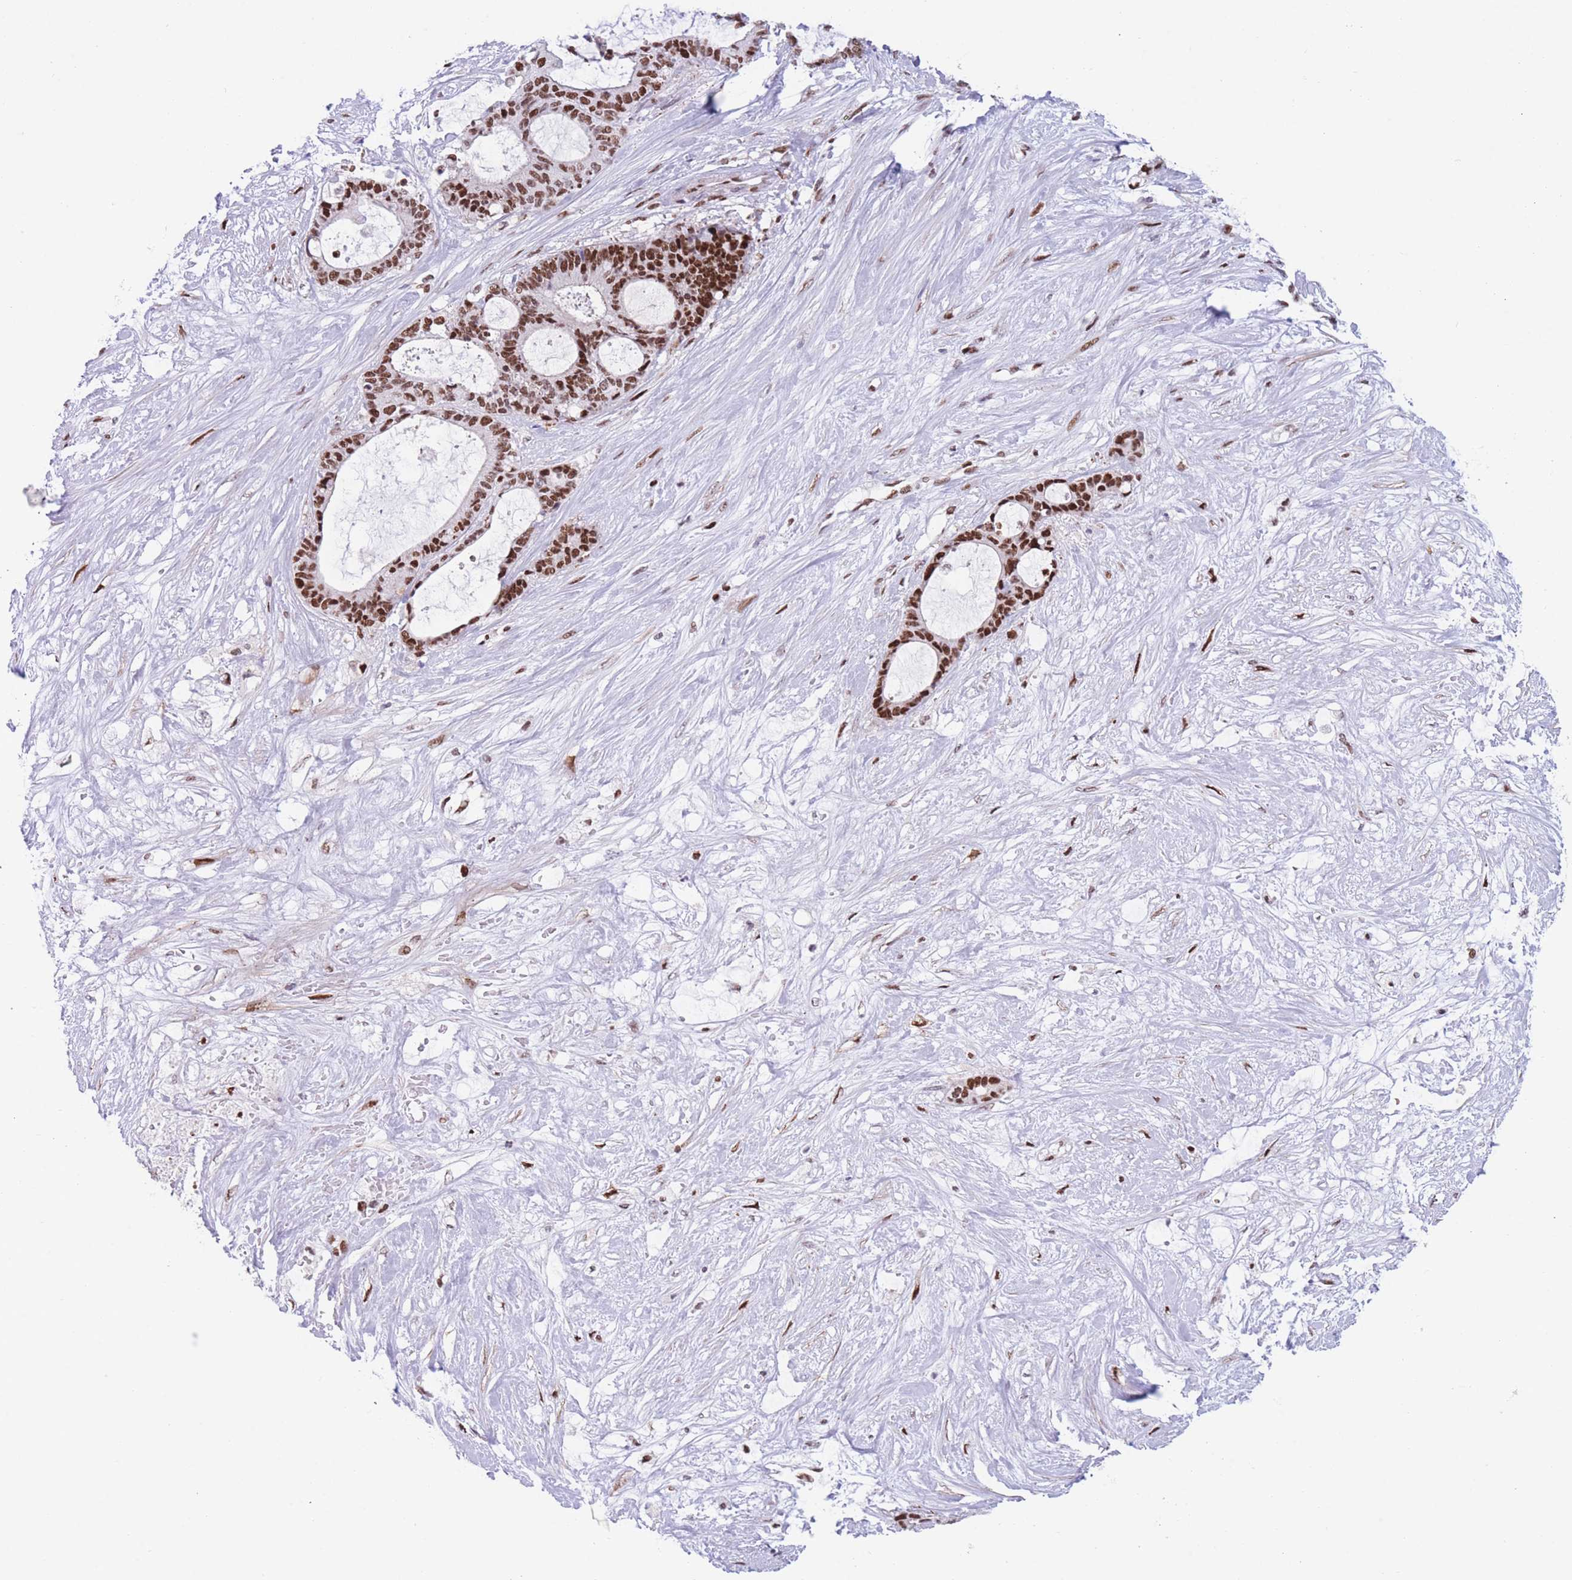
{"staining": {"intensity": "strong", "quantity": ">75%", "location": "nuclear"}, "tissue": "liver cancer", "cell_type": "Tumor cells", "image_type": "cancer", "snomed": [{"axis": "morphology", "description": "Normal tissue, NOS"}, {"axis": "morphology", "description": "Cholangiocarcinoma"}, {"axis": "topography", "description": "Liver"}, {"axis": "topography", "description": "Peripheral nerve tissue"}], "caption": "Liver cancer (cholangiocarcinoma) stained with DAB immunohistochemistry (IHC) exhibits high levels of strong nuclear positivity in about >75% of tumor cells.", "gene": "DNAJC3", "patient": {"sex": "female", "age": 73}}